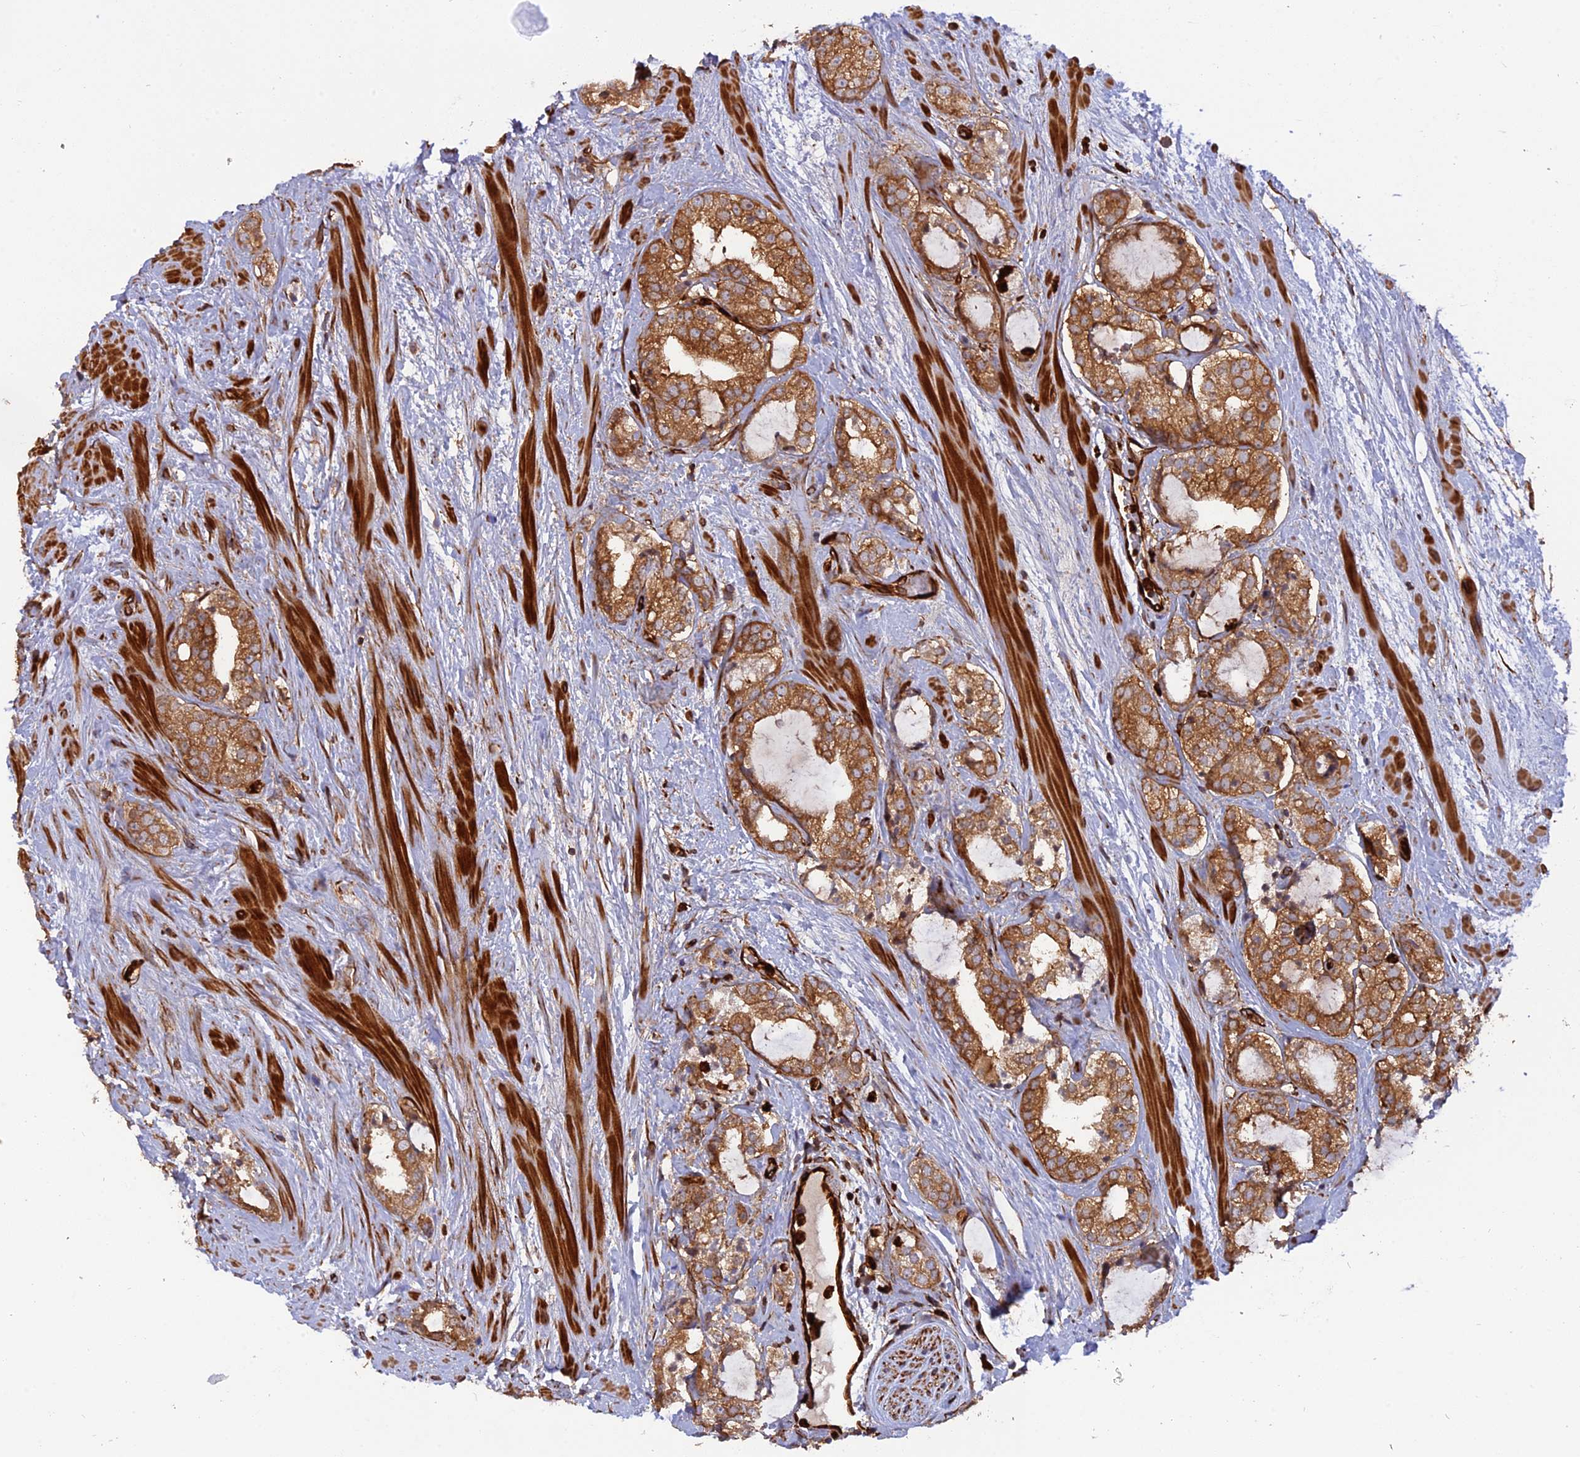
{"staining": {"intensity": "moderate", "quantity": ">75%", "location": "cytoplasmic/membranous"}, "tissue": "prostate cancer", "cell_type": "Tumor cells", "image_type": "cancer", "snomed": [{"axis": "morphology", "description": "Adenocarcinoma, High grade"}, {"axis": "topography", "description": "Prostate"}], "caption": "Adenocarcinoma (high-grade) (prostate) tissue shows moderate cytoplasmic/membranous expression in about >75% of tumor cells, visualized by immunohistochemistry.", "gene": "PHLDB3", "patient": {"sex": "male", "age": 64}}